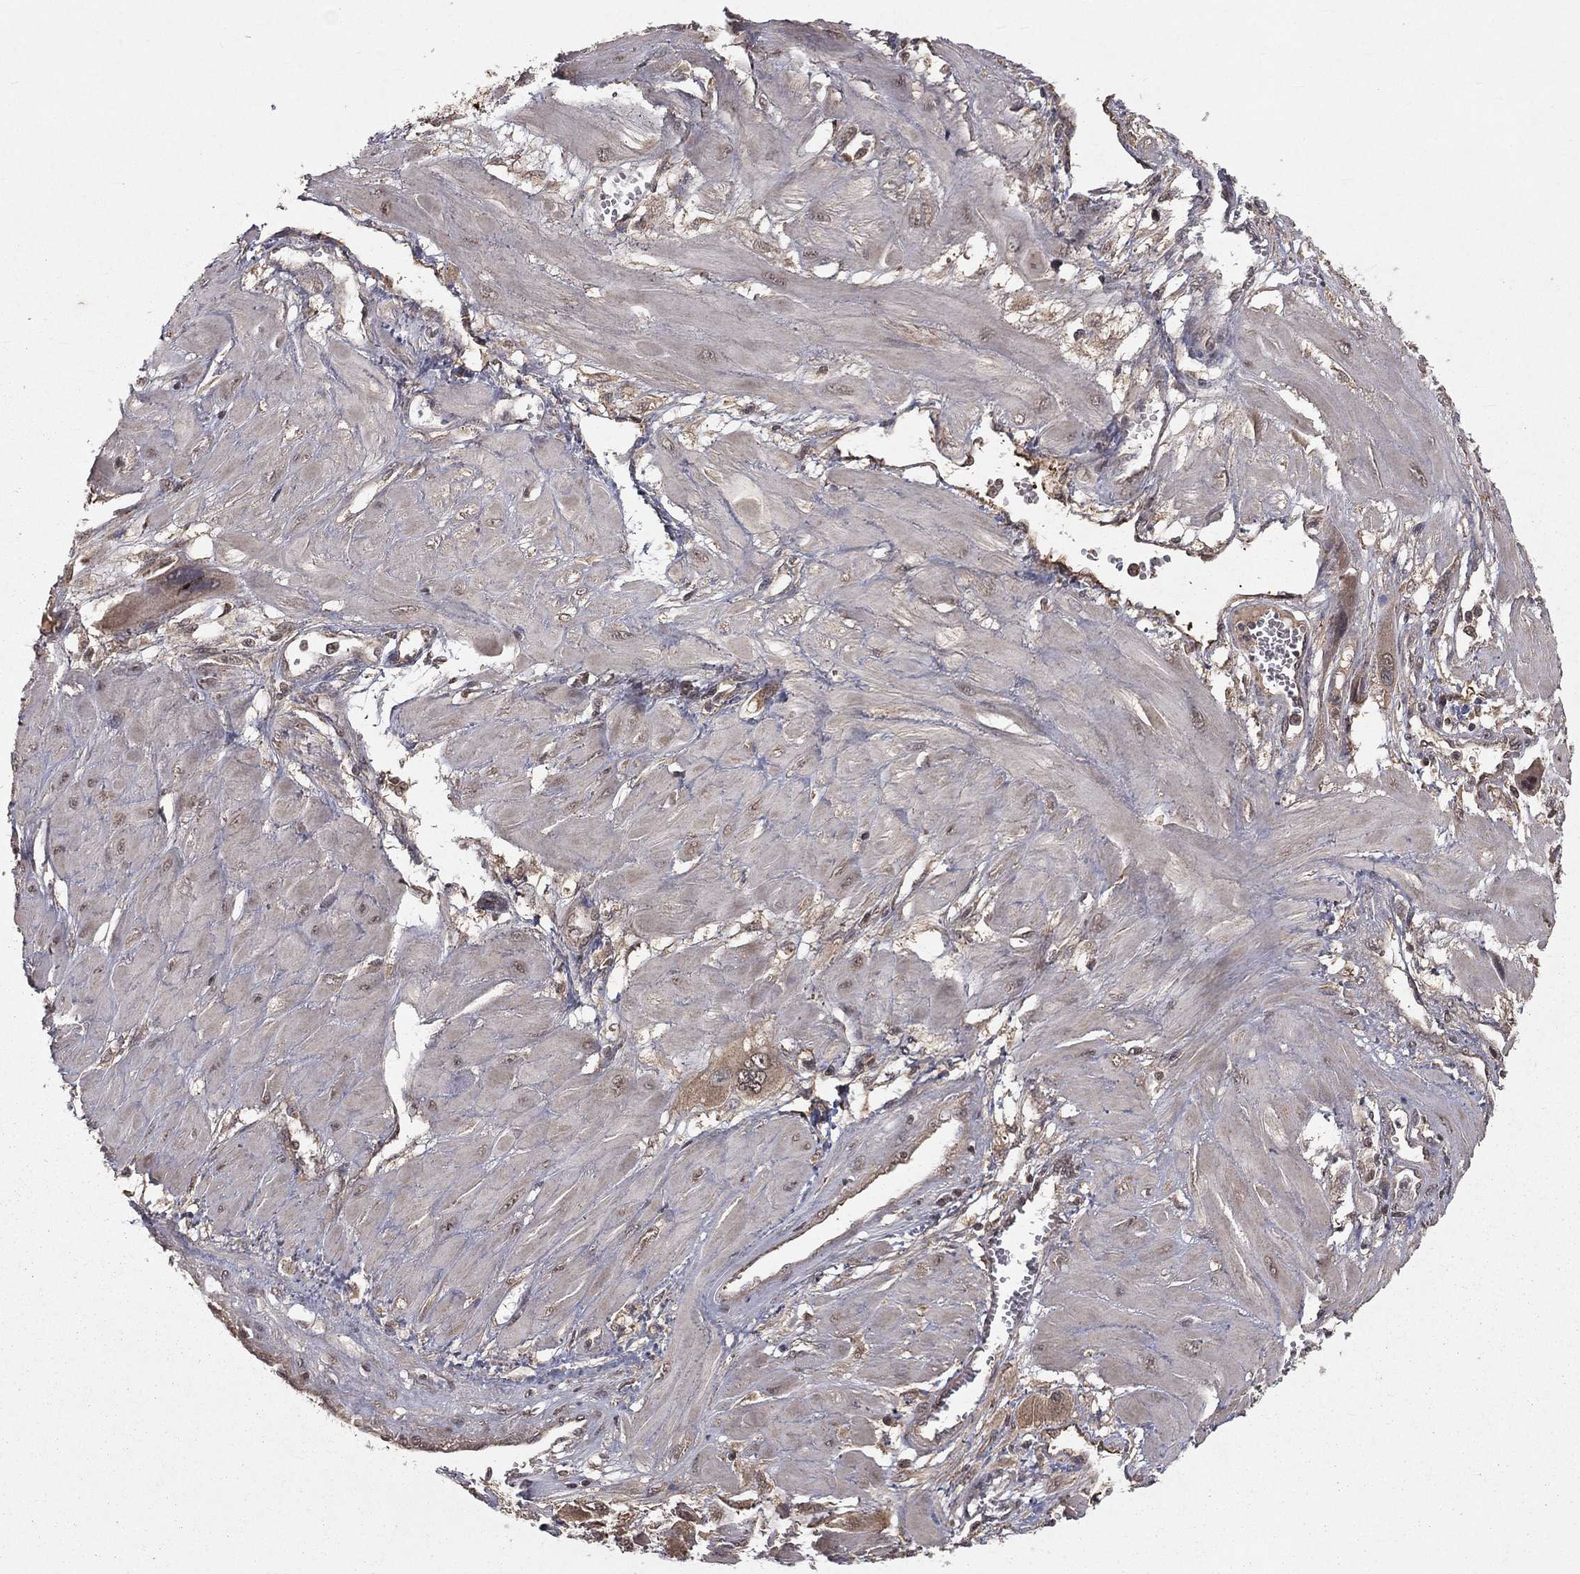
{"staining": {"intensity": "weak", "quantity": "25%-75%", "location": "cytoplasmic/membranous"}, "tissue": "cervical cancer", "cell_type": "Tumor cells", "image_type": "cancer", "snomed": [{"axis": "morphology", "description": "Squamous cell carcinoma, NOS"}, {"axis": "topography", "description": "Cervix"}], "caption": "Immunohistochemistry of squamous cell carcinoma (cervical) displays low levels of weak cytoplasmic/membranous expression in about 25%-75% of tumor cells. The staining is performed using DAB brown chromogen to label protein expression. The nuclei are counter-stained blue using hematoxylin.", "gene": "ZDHHC15", "patient": {"sex": "female", "age": 34}}